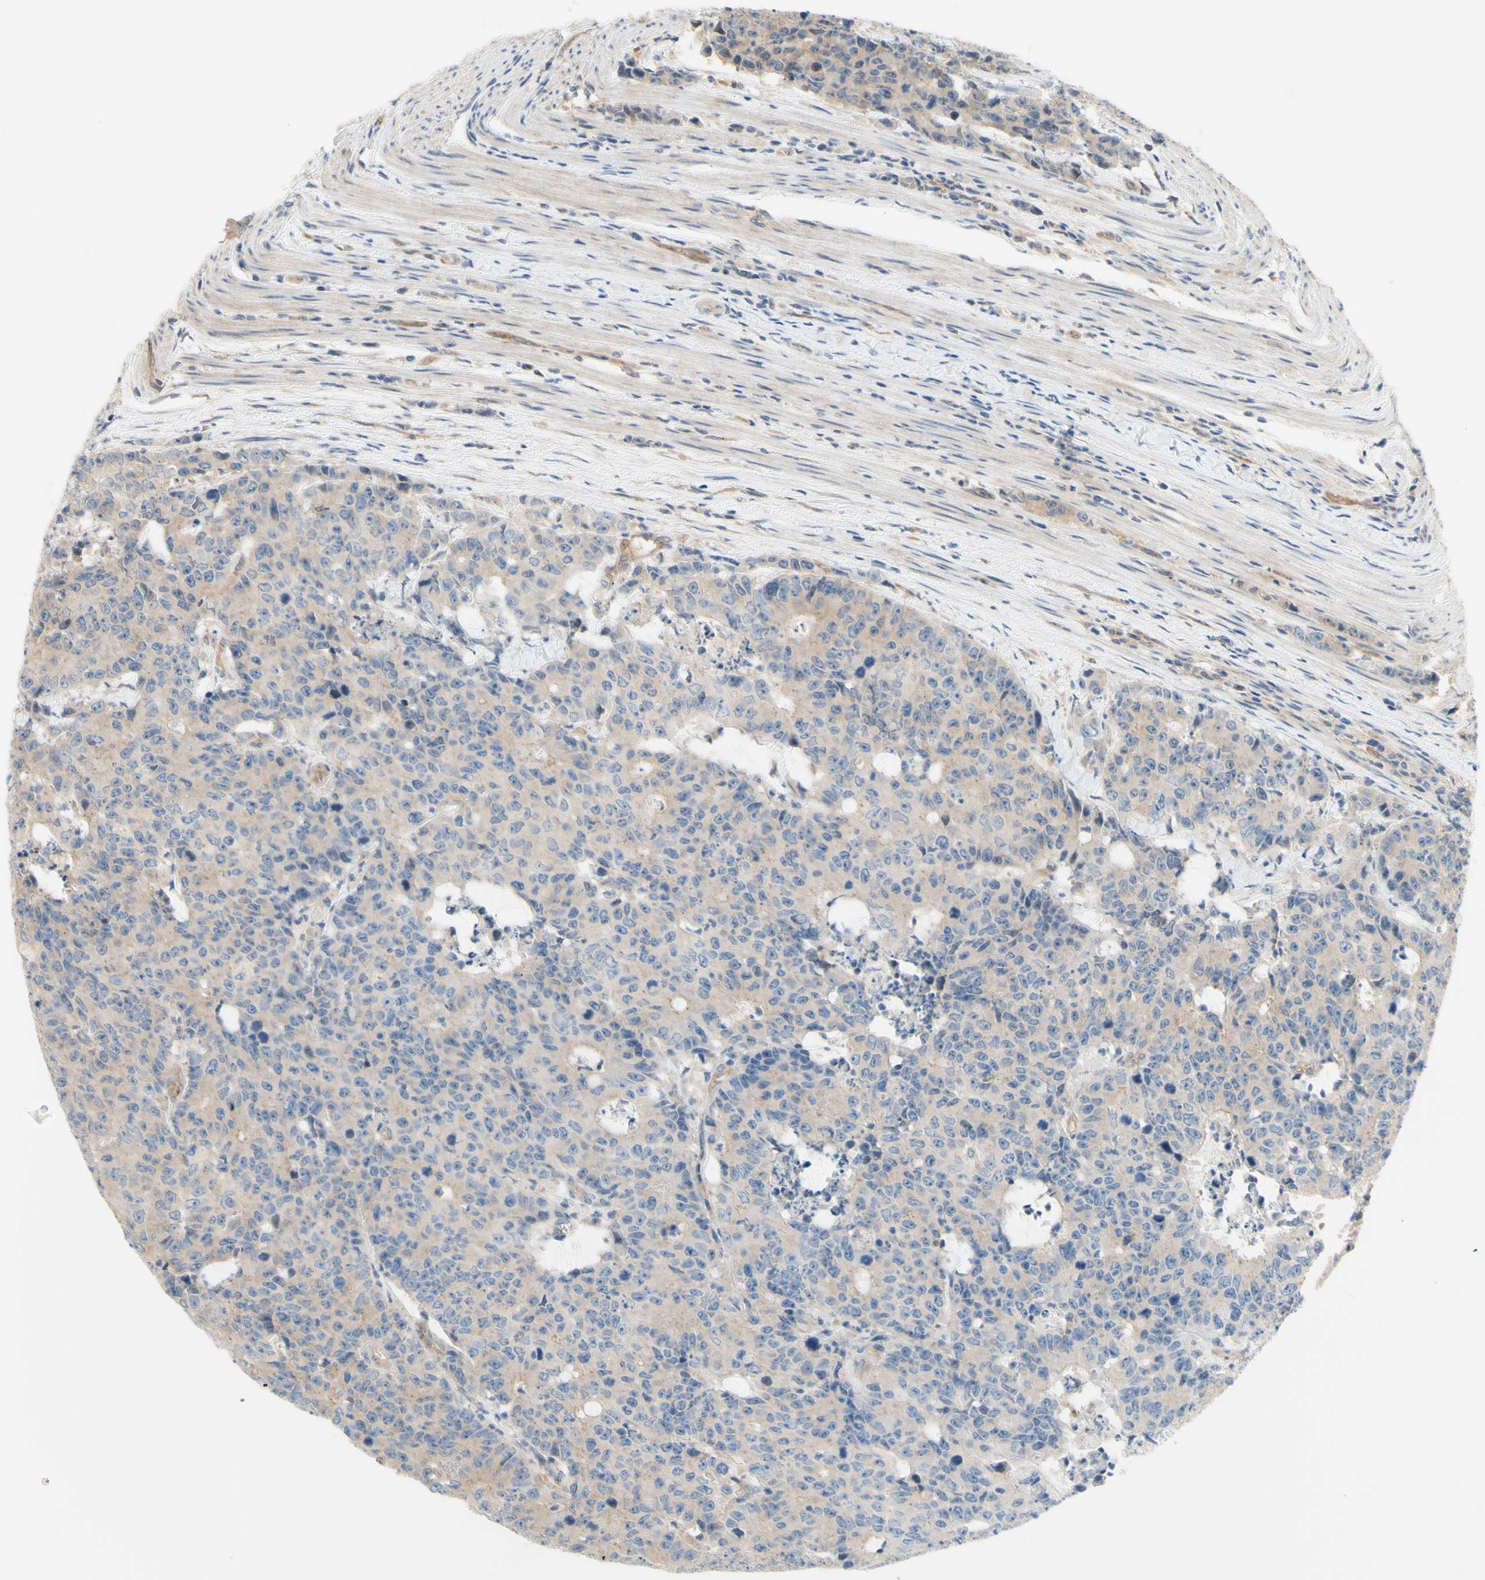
{"staining": {"intensity": "weak", "quantity": ">75%", "location": "cytoplasmic/membranous"}, "tissue": "colorectal cancer", "cell_type": "Tumor cells", "image_type": "cancer", "snomed": [{"axis": "morphology", "description": "Adenocarcinoma, NOS"}, {"axis": "topography", "description": "Colon"}], "caption": "The image shows immunohistochemical staining of colorectal adenocarcinoma. There is weak cytoplasmic/membranous expression is identified in approximately >75% of tumor cells.", "gene": "DYNLRB1", "patient": {"sex": "female", "age": 86}}